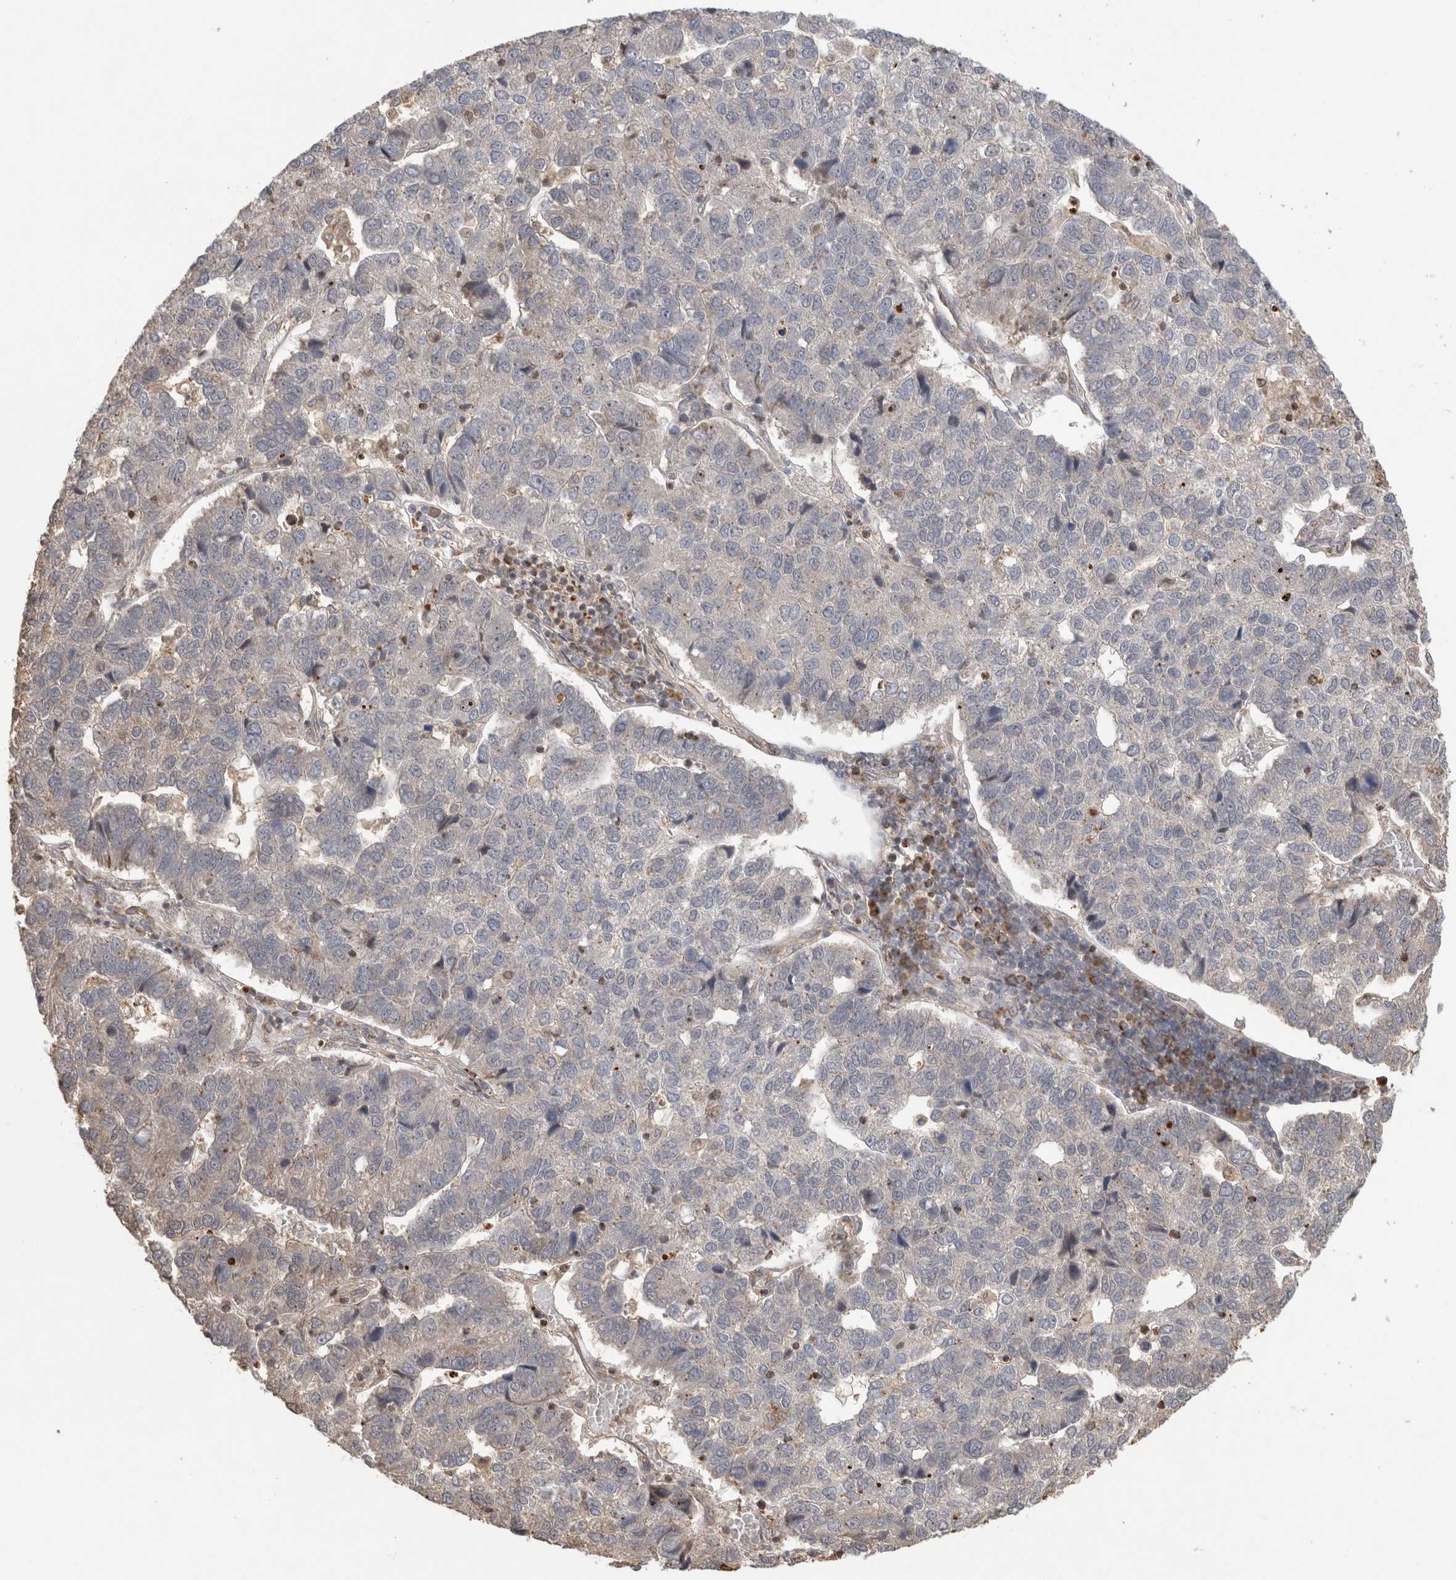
{"staining": {"intensity": "negative", "quantity": "none", "location": "none"}, "tissue": "pancreatic cancer", "cell_type": "Tumor cells", "image_type": "cancer", "snomed": [{"axis": "morphology", "description": "Adenocarcinoma, NOS"}, {"axis": "topography", "description": "Pancreas"}], "caption": "Immunohistochemistry of human adenocarcinoma (pancreatic) shows no staining in tumor cells.", "gene": "IMMP2L", "patient": {"sex": "female", "age": 61}}